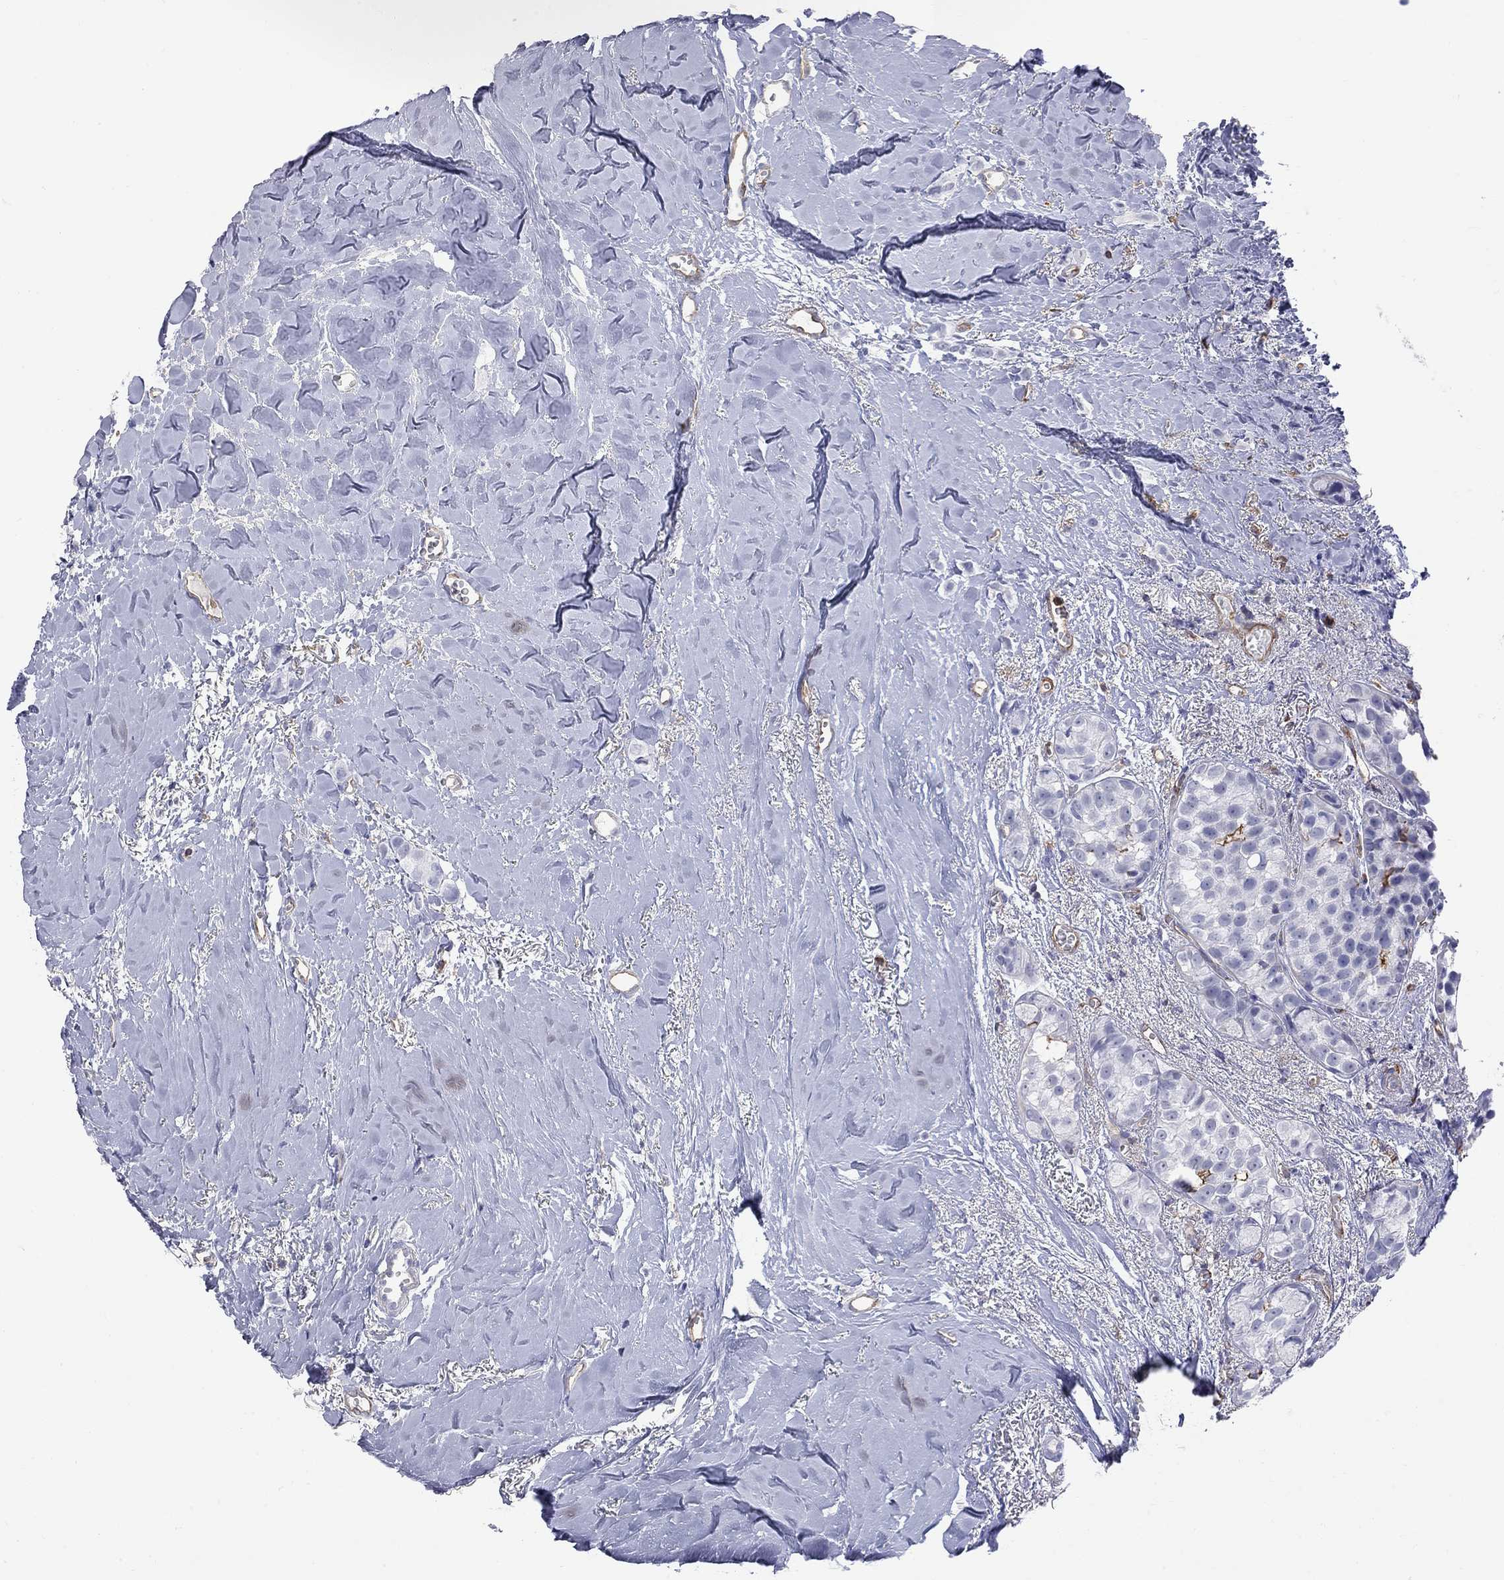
{"staining": {"intensity": "negative", "quantity": "none", "location": "none"}, "tissue": "breast cancer", "cell_type": "Tumor cells", "image_type": "cancer", "snomed": [{"axis": "morphology", "description": "Duct carcinoma"}, {"axis": "topography", "description": "Breast"}], "caption": "Breast cancer (infiltrating ductal carcinoma) was stained to show a protein in brown. There is no significant expression in tumor cells.", "gene": "ABI3", "patient": {"sex": "female", "age": 85}}